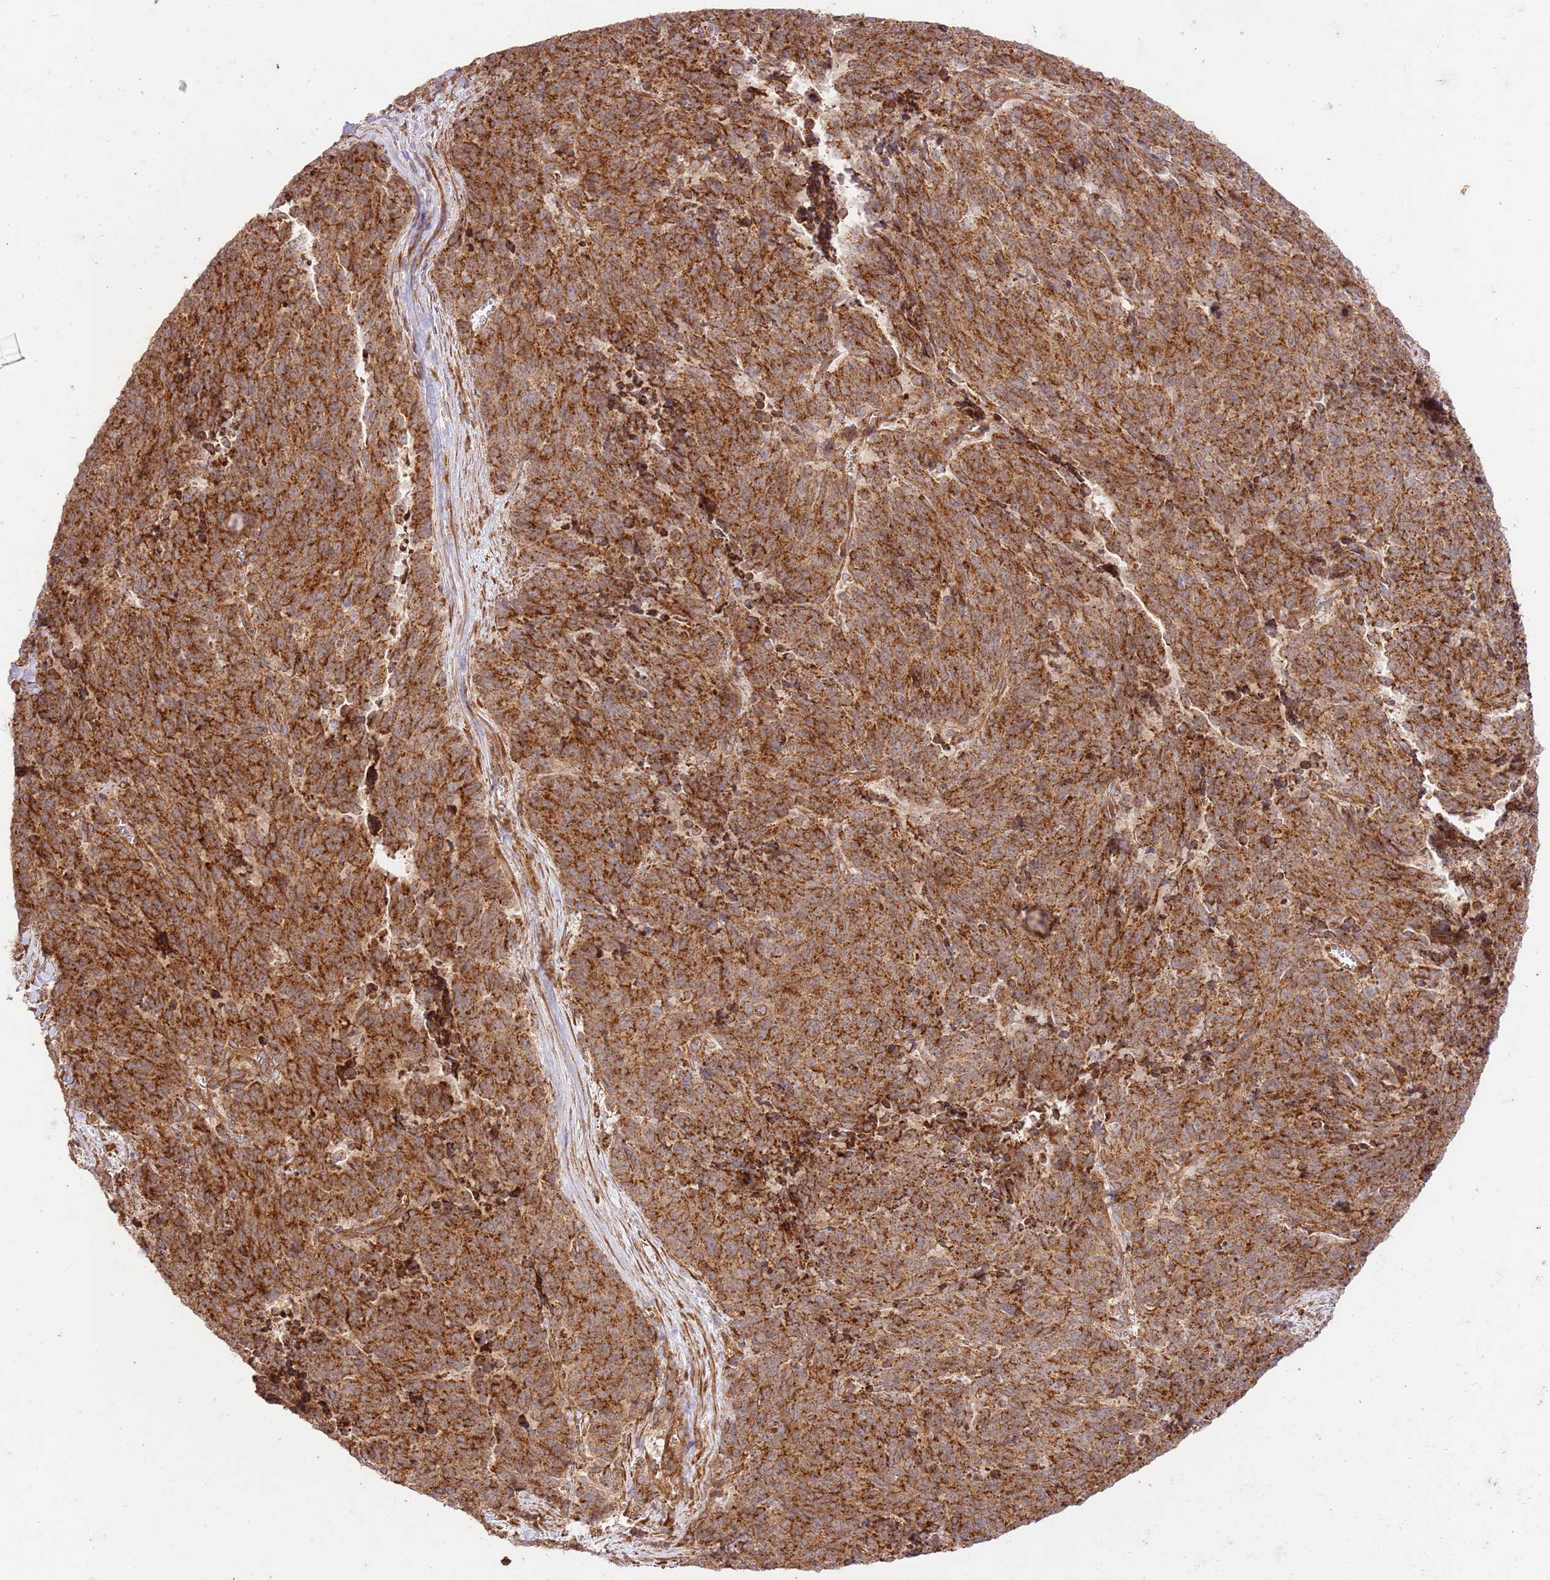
{"staining": {"intensity": "strong", "quantity": ">75%", "location": "cytoplasmic/membranous"}, "tissue": "cervical cancer", "cell_type": "Tumor cells", "image_type": "cancer", "snomed": [{"axis": "morphology", "description": "Squamous cell carcinoma, NOS"}, {"axis": "topography", "description": "Cervix"}], "caption": "Cervical squamous cell carcinoma stained with a protein marker demonstrates strong staining in tumor cells.", "gene": "ZBTB39", "patient": {"sex": "female", "age": 29}}